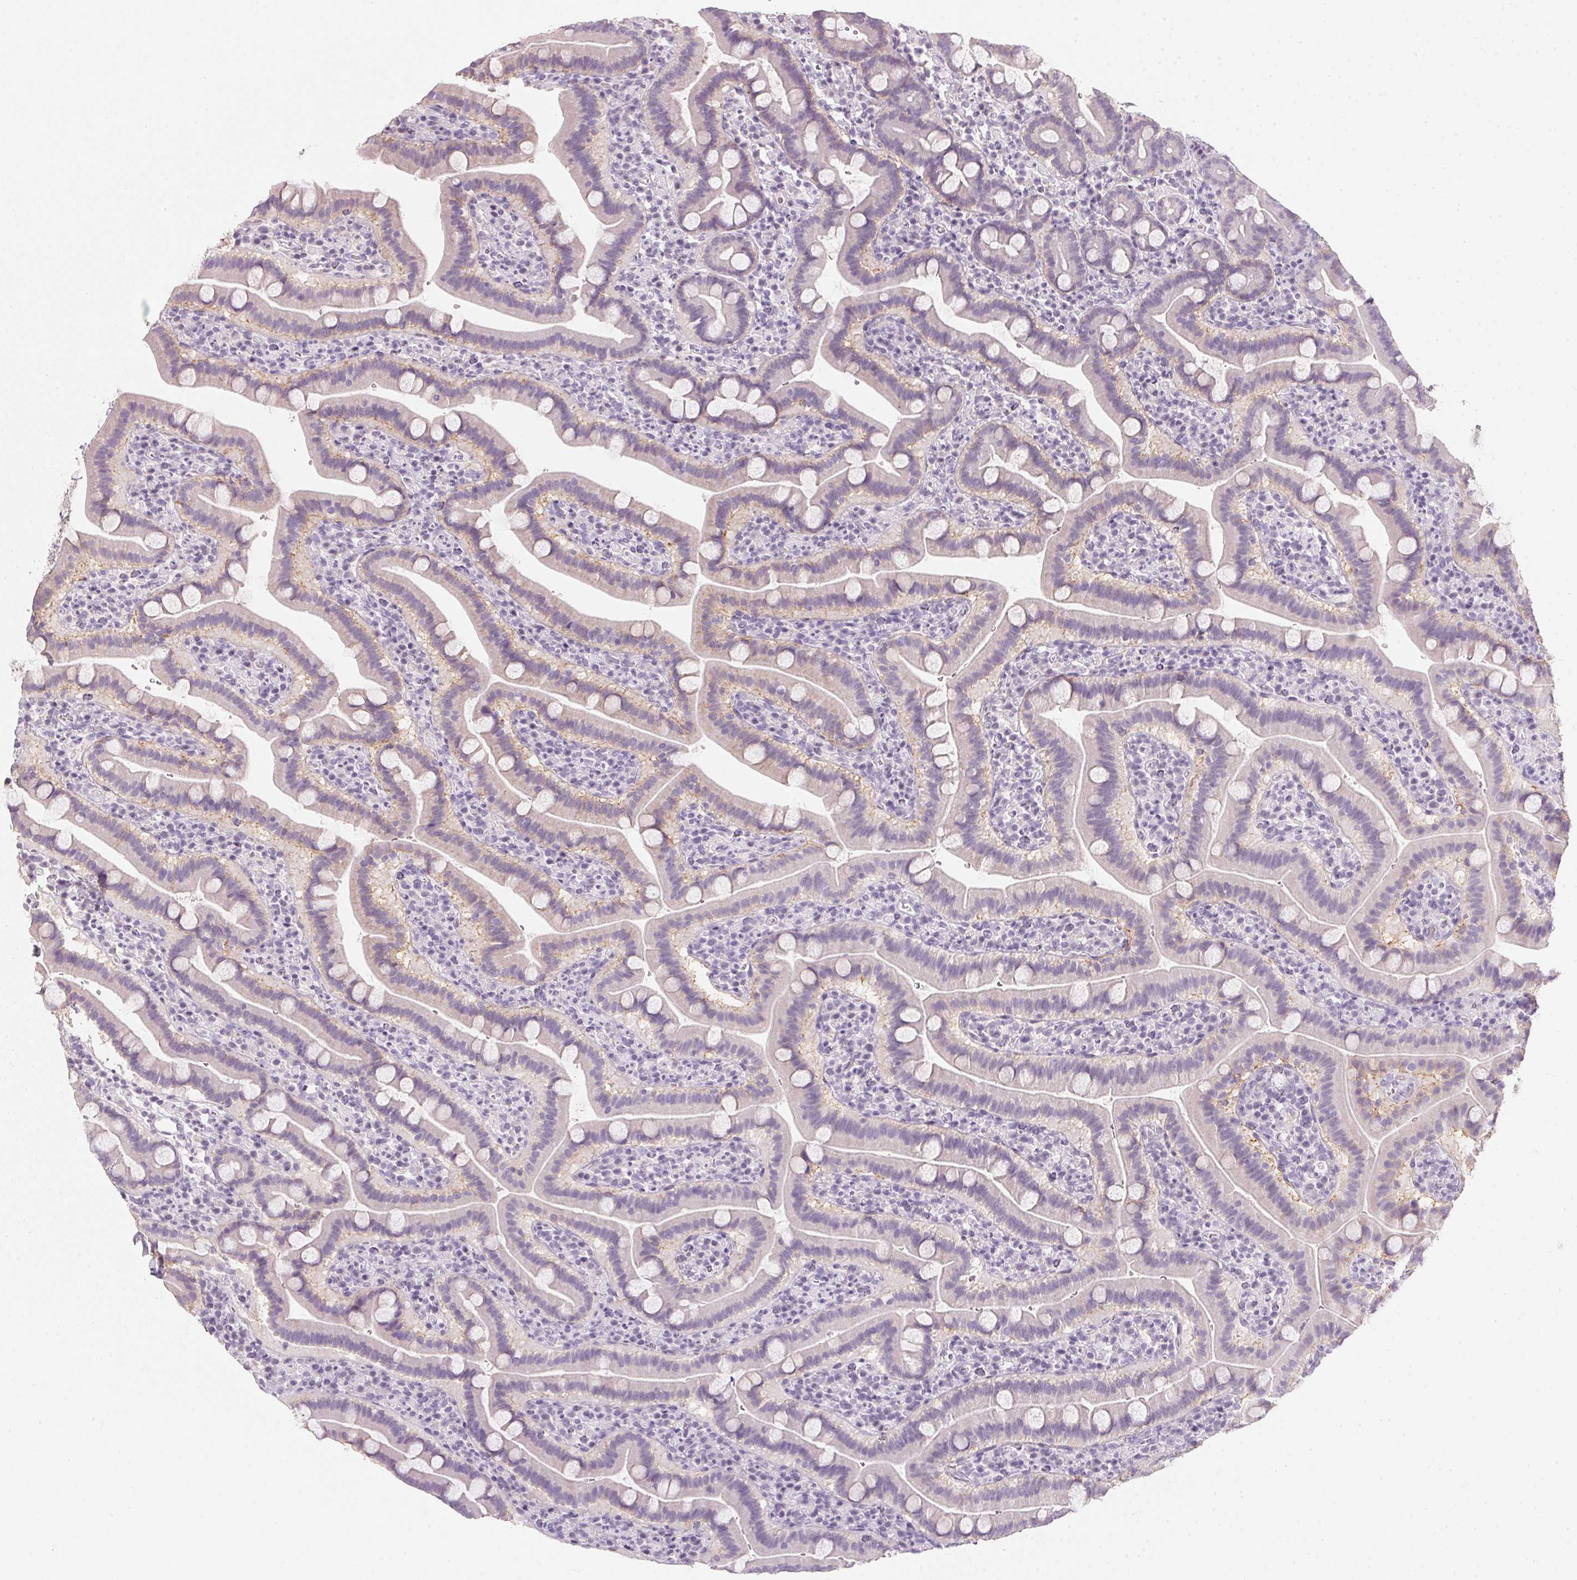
{"staining": {"intensity": "moderate", "quantity": "<25%", "location": "cytoplasmic/membranous"}, "tissue": "small intestine", "cell_type": "Glandular cells", "image_type": "normal", "snomed": [{"axis": "morphology", "description": "Normal tissue, NOS"}, {"axis": "topography", "description": "Small intestine"}], "caption": "Small intestine stained for a protein (brown) demonstrates moderate cytoplasmic/membranous positive expression in approximately <25% of glandular cells.", "gene": "TMEM72", "patient": {"sex": "male", "age": 26}}